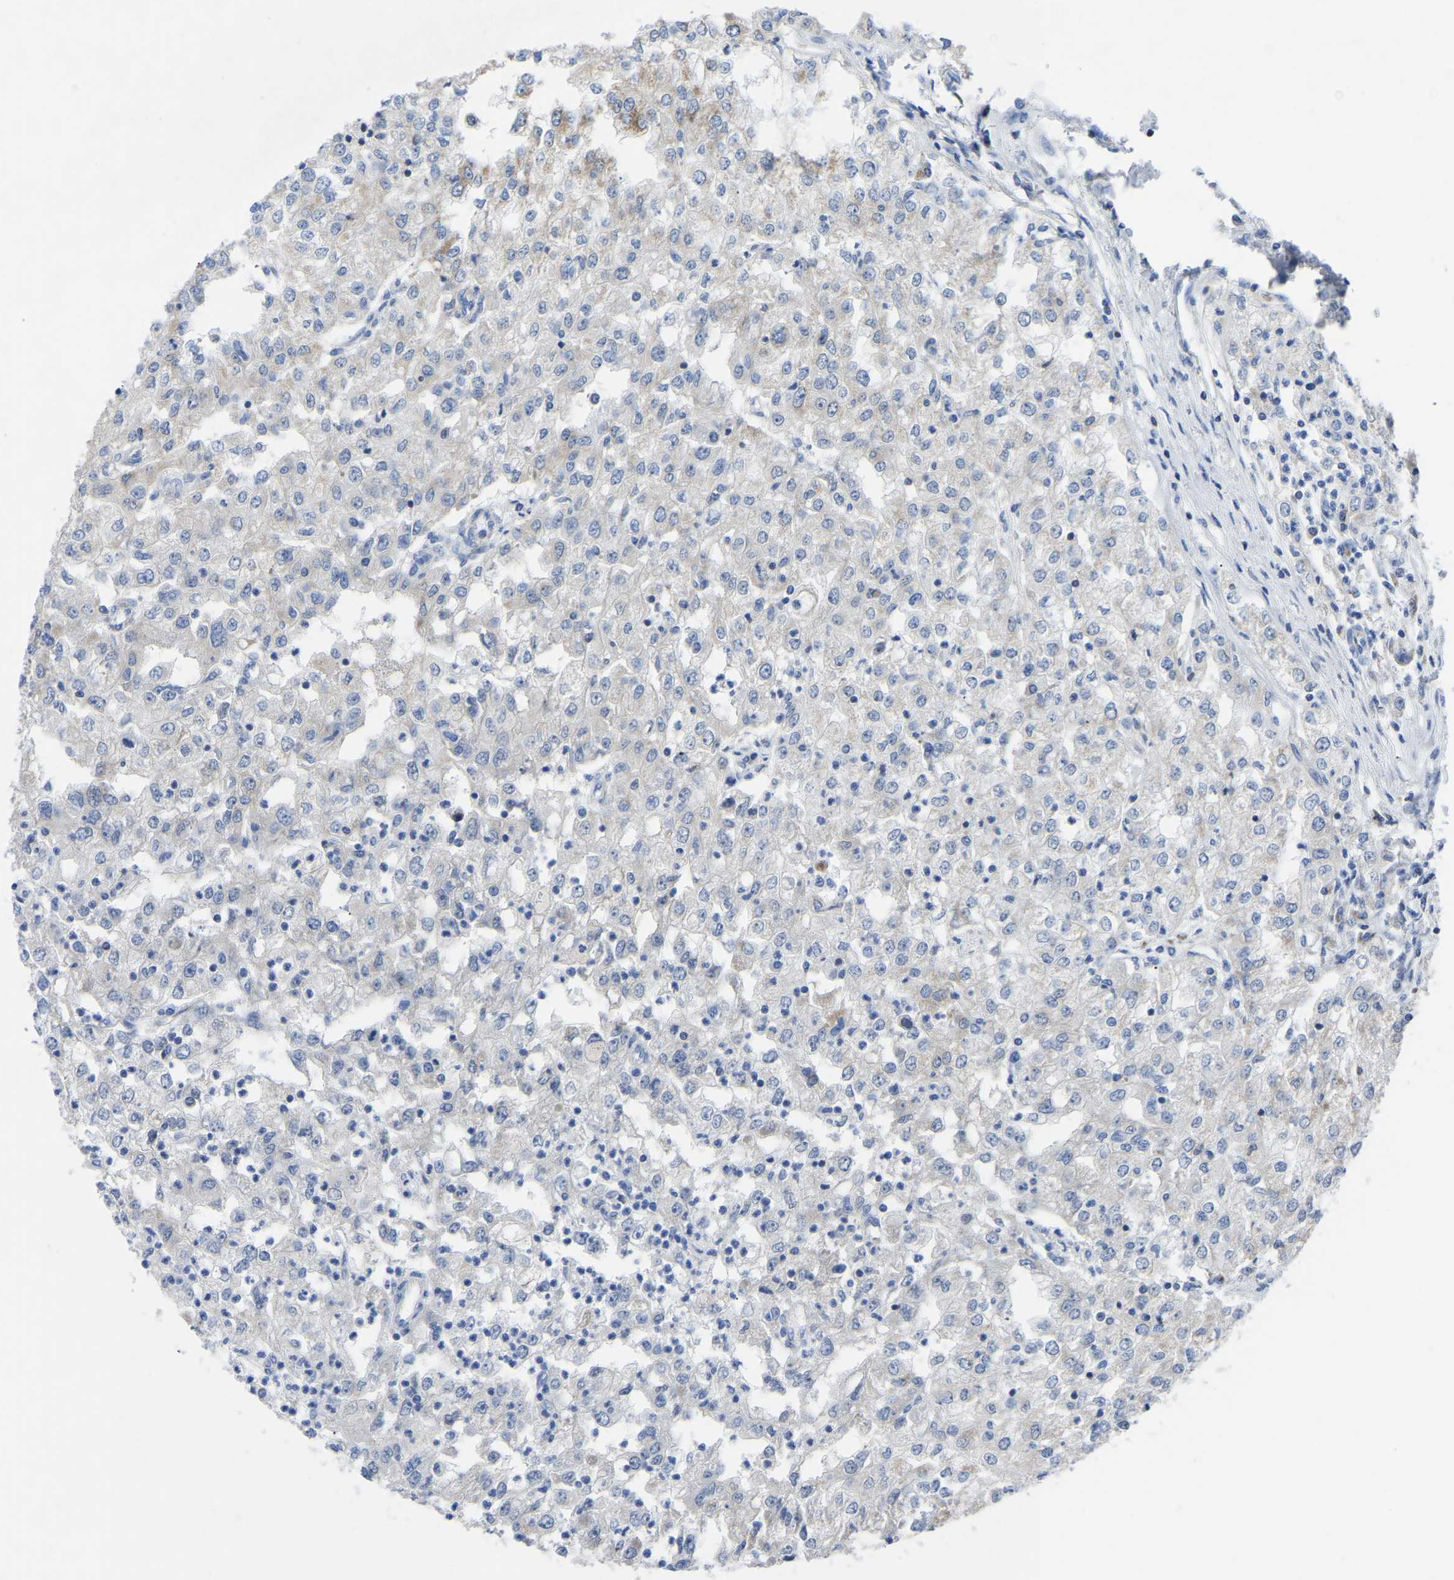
{"staining": {"intensity": "negative", "quantity": "none", "location": "none"}, "tissue": "renal cancer", "cell_type": "Tumor cells", "image_type": "cancer", "snomed": [{"axis": "morphology", "description": "Adenocarcinoma, NOS"}, {"axis": "topography", "description": "Kidney"}], "caption": "Immunohistochemistry micrograph of renal cancer (adenocarcinoma) stained for a protein (brown), which exhibits no expression in tumor cells. (DAB immunohistochemistry with hematoxylin counter stain).", "gene": "ETFA", "patient": {"sex": "female", "age": 54}}